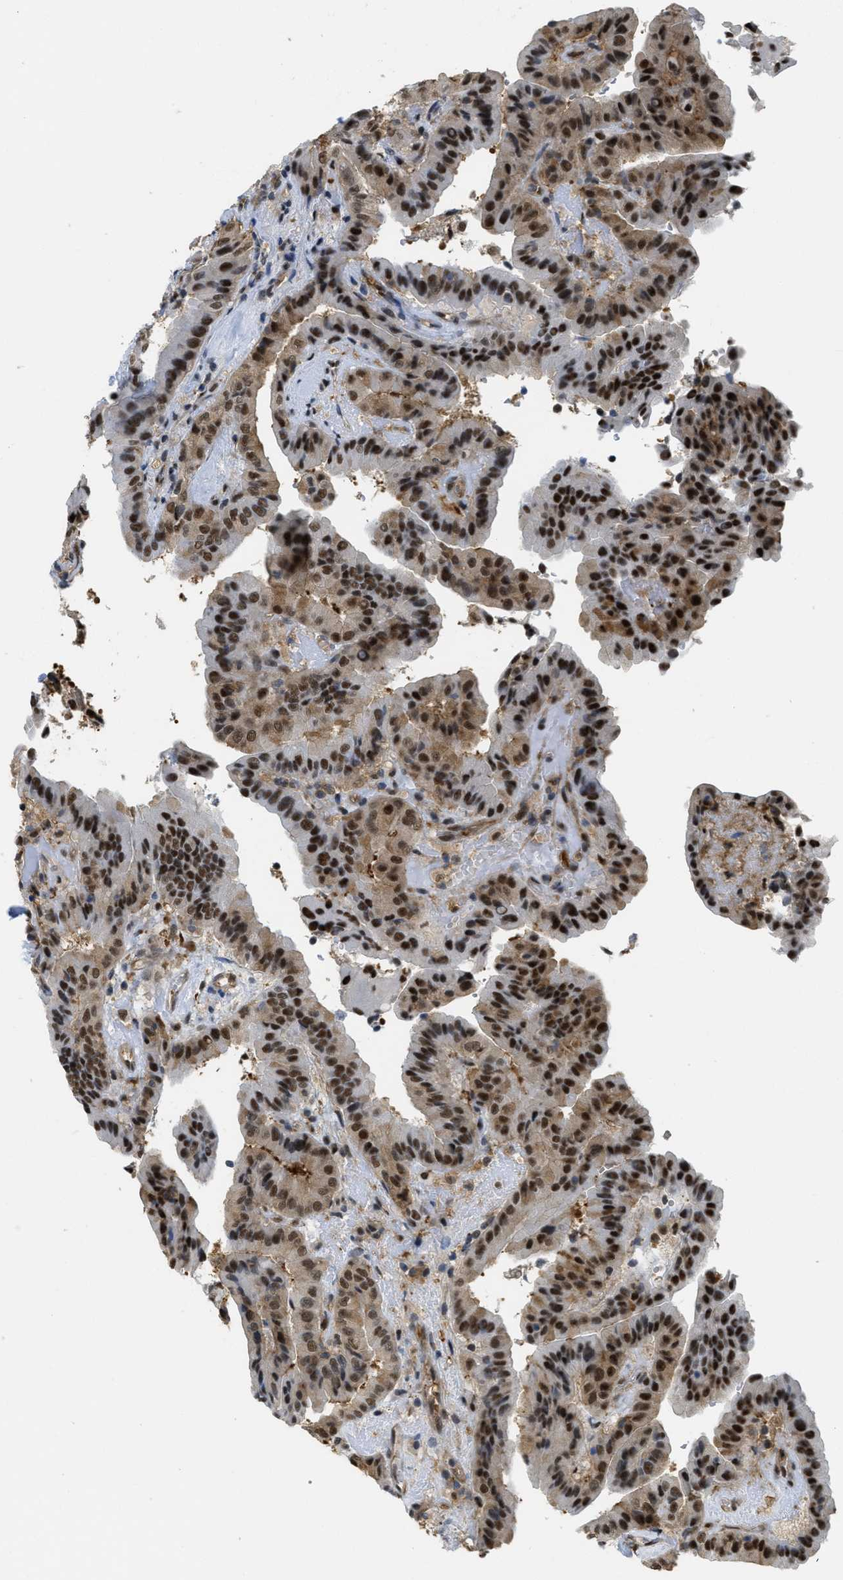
{"staining": {"intensity": "strong", "quantity": ">75%", "location": "cytoplasmic/membranous,nuclear"}, "tissue": "thyroid cancer", "cell_type": "Tumor cells", "image_type": "cancer", "snomed": [{"axis": "morphology", "description": "Papillary adenocarcinoma, NOS"}, {"axis": "topography", "description": "Thyroid gland"}], "caption": "Strong cytoplasmic/membranous and nuclear staining for a protein is identified in approximately >75% of tumor cells of papillary adenocarcinoma (thyroid) using immunohistochemistry.", "gene": "PSMC5", "patient": {"sex": "male", "age": 33}}